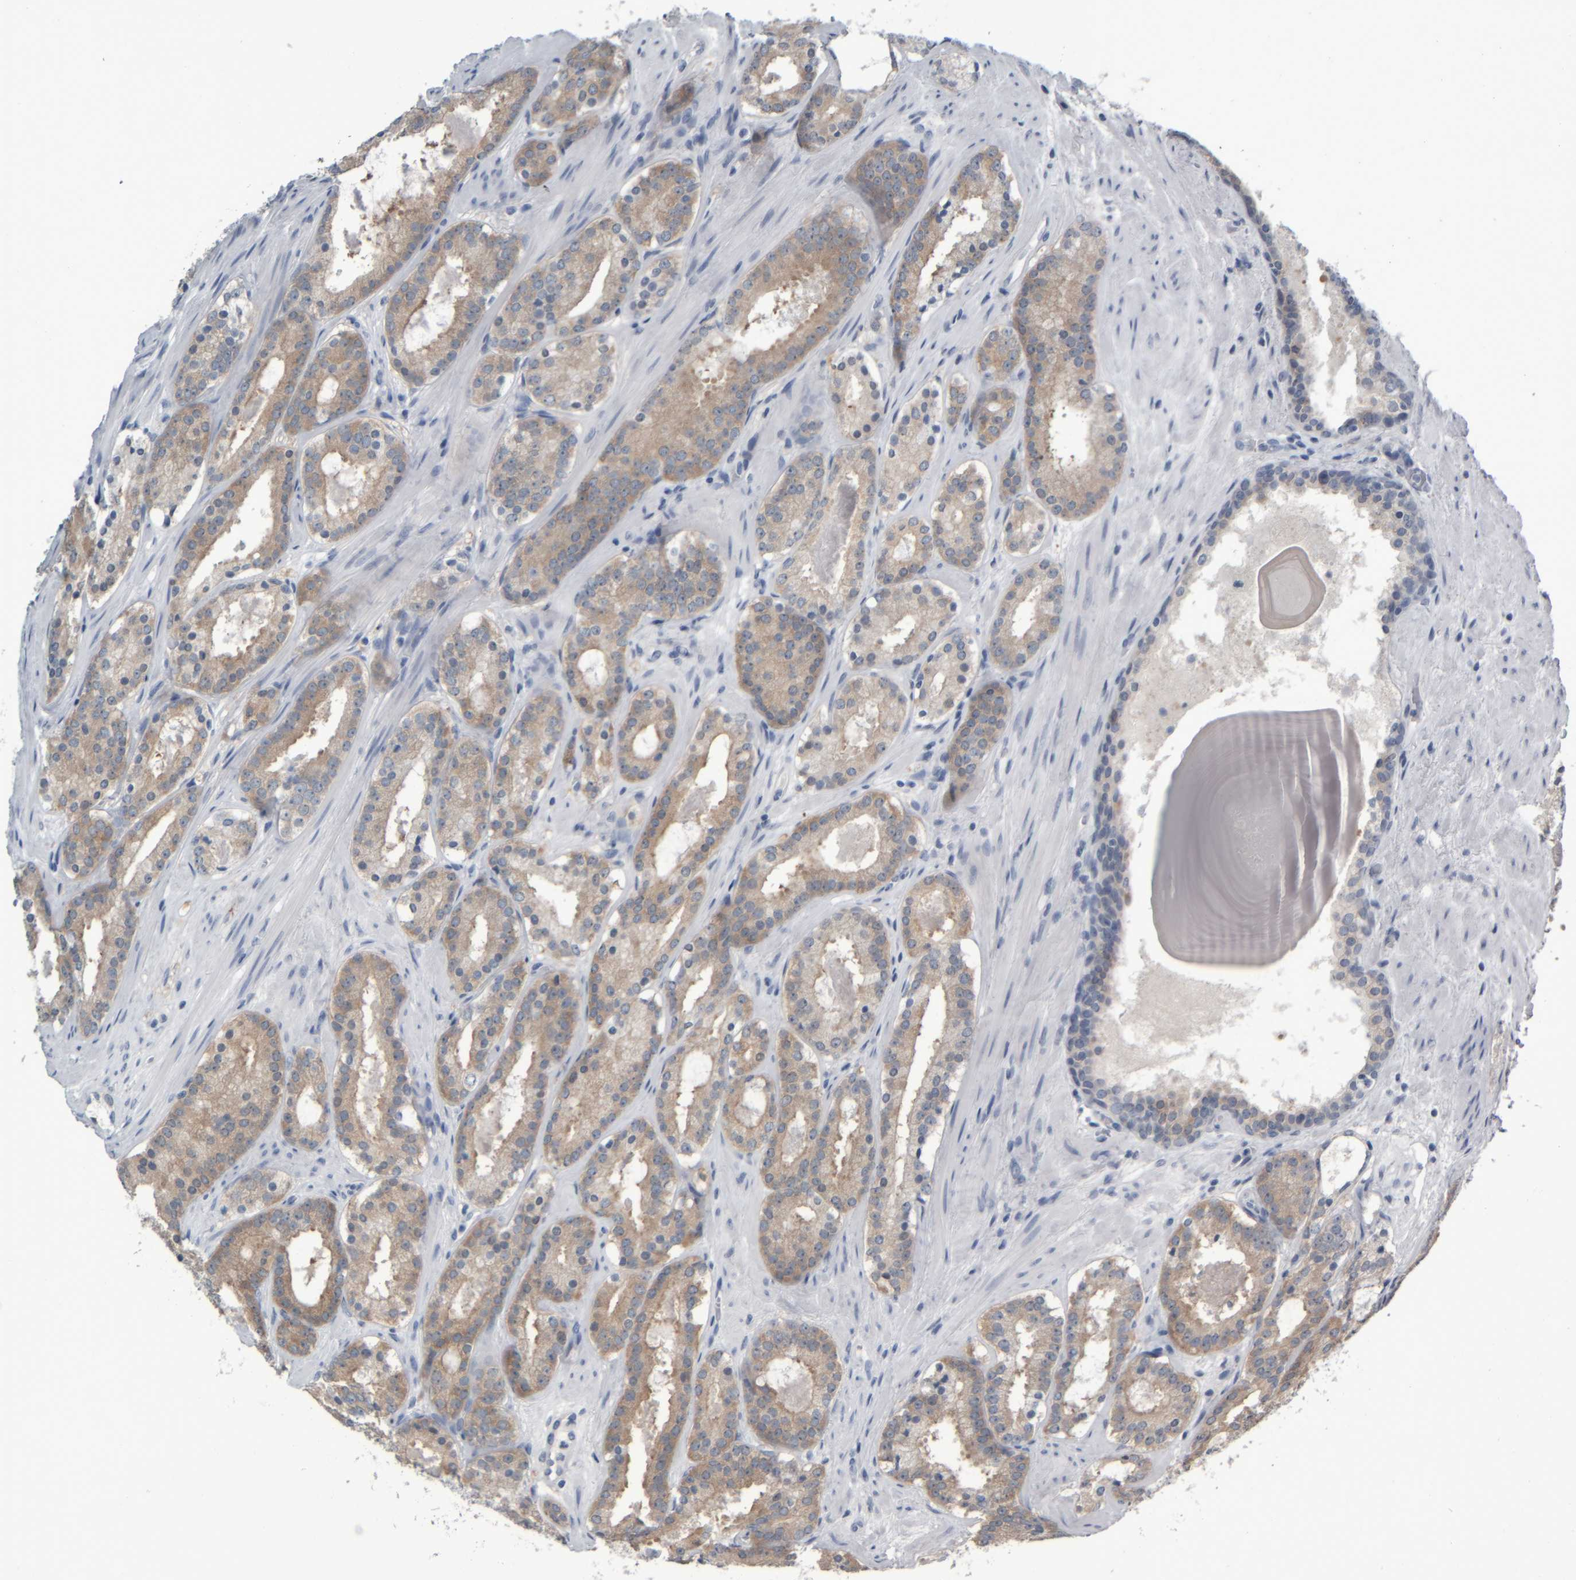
{"staining": {"intensity": "weak", "quantity": ">75%", "location": "cytoplasmic/membranous"}, "tissue": "prostate cancer", "cell_type": "Tumor cells", "image_type": "cancer", "snomed": [{"axis": "morphology", "description": "Adenocarcinoma, Low grade"}, {"axis": "topography", "description": "Prostate"}], "caption": "Immunohistochemical staining of prostate cancer (low-grade adenocarcinoma) displays low levels of weak cytoplasmic/membranous positivity in about >75% of tumor cells. The protein is stained brown, and the nuclei are stained in blue (DAB IHC with brightfield microscopy, high magnification).", "gene": "COL14A1", "patient": {"sex": "male", "age": 69}}